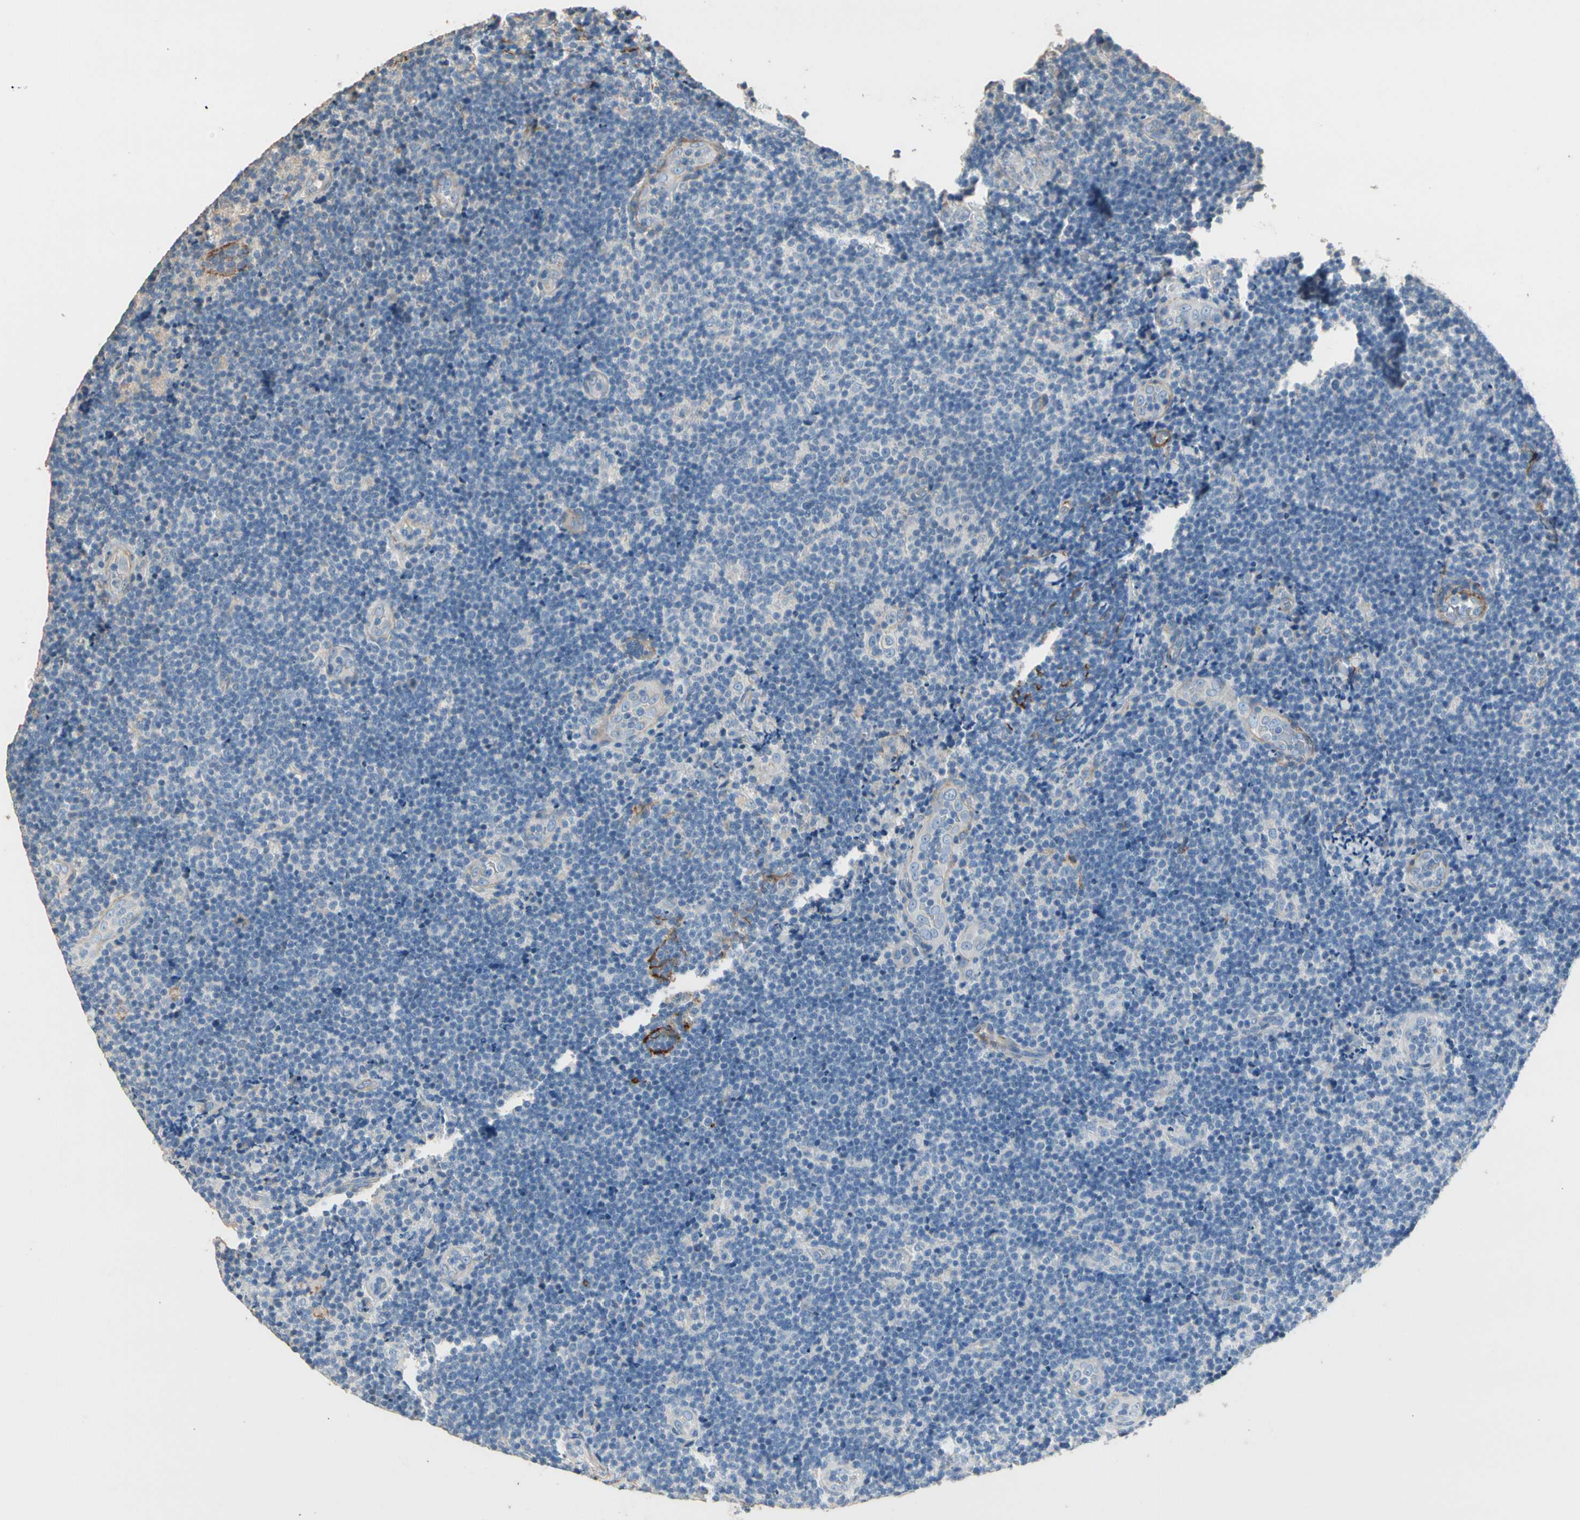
{"staining": {"intensity": "negative", "quantity": "none", "location": "none"}, "tissue": "lymphoma", "cell_type": "Tumor cells", "image_type": "cancer", "snomed": [{"axis": "morphology", "description": "Malignant lymphoma, non-Hodgkin's type, Low grade"}, {"axis": "topography", "description": "Lymph node"}], "caption": "IHC image of neoplastic tissue: human low-grade malignant lymphoma, non-Hodgkin's type stained with DAB (3,3'-diaminobenzidine) demonstrates no significant protein expression in tumor cells.", "gene": "SUSD2", "patient": {"sex": "male", "age": 83}}